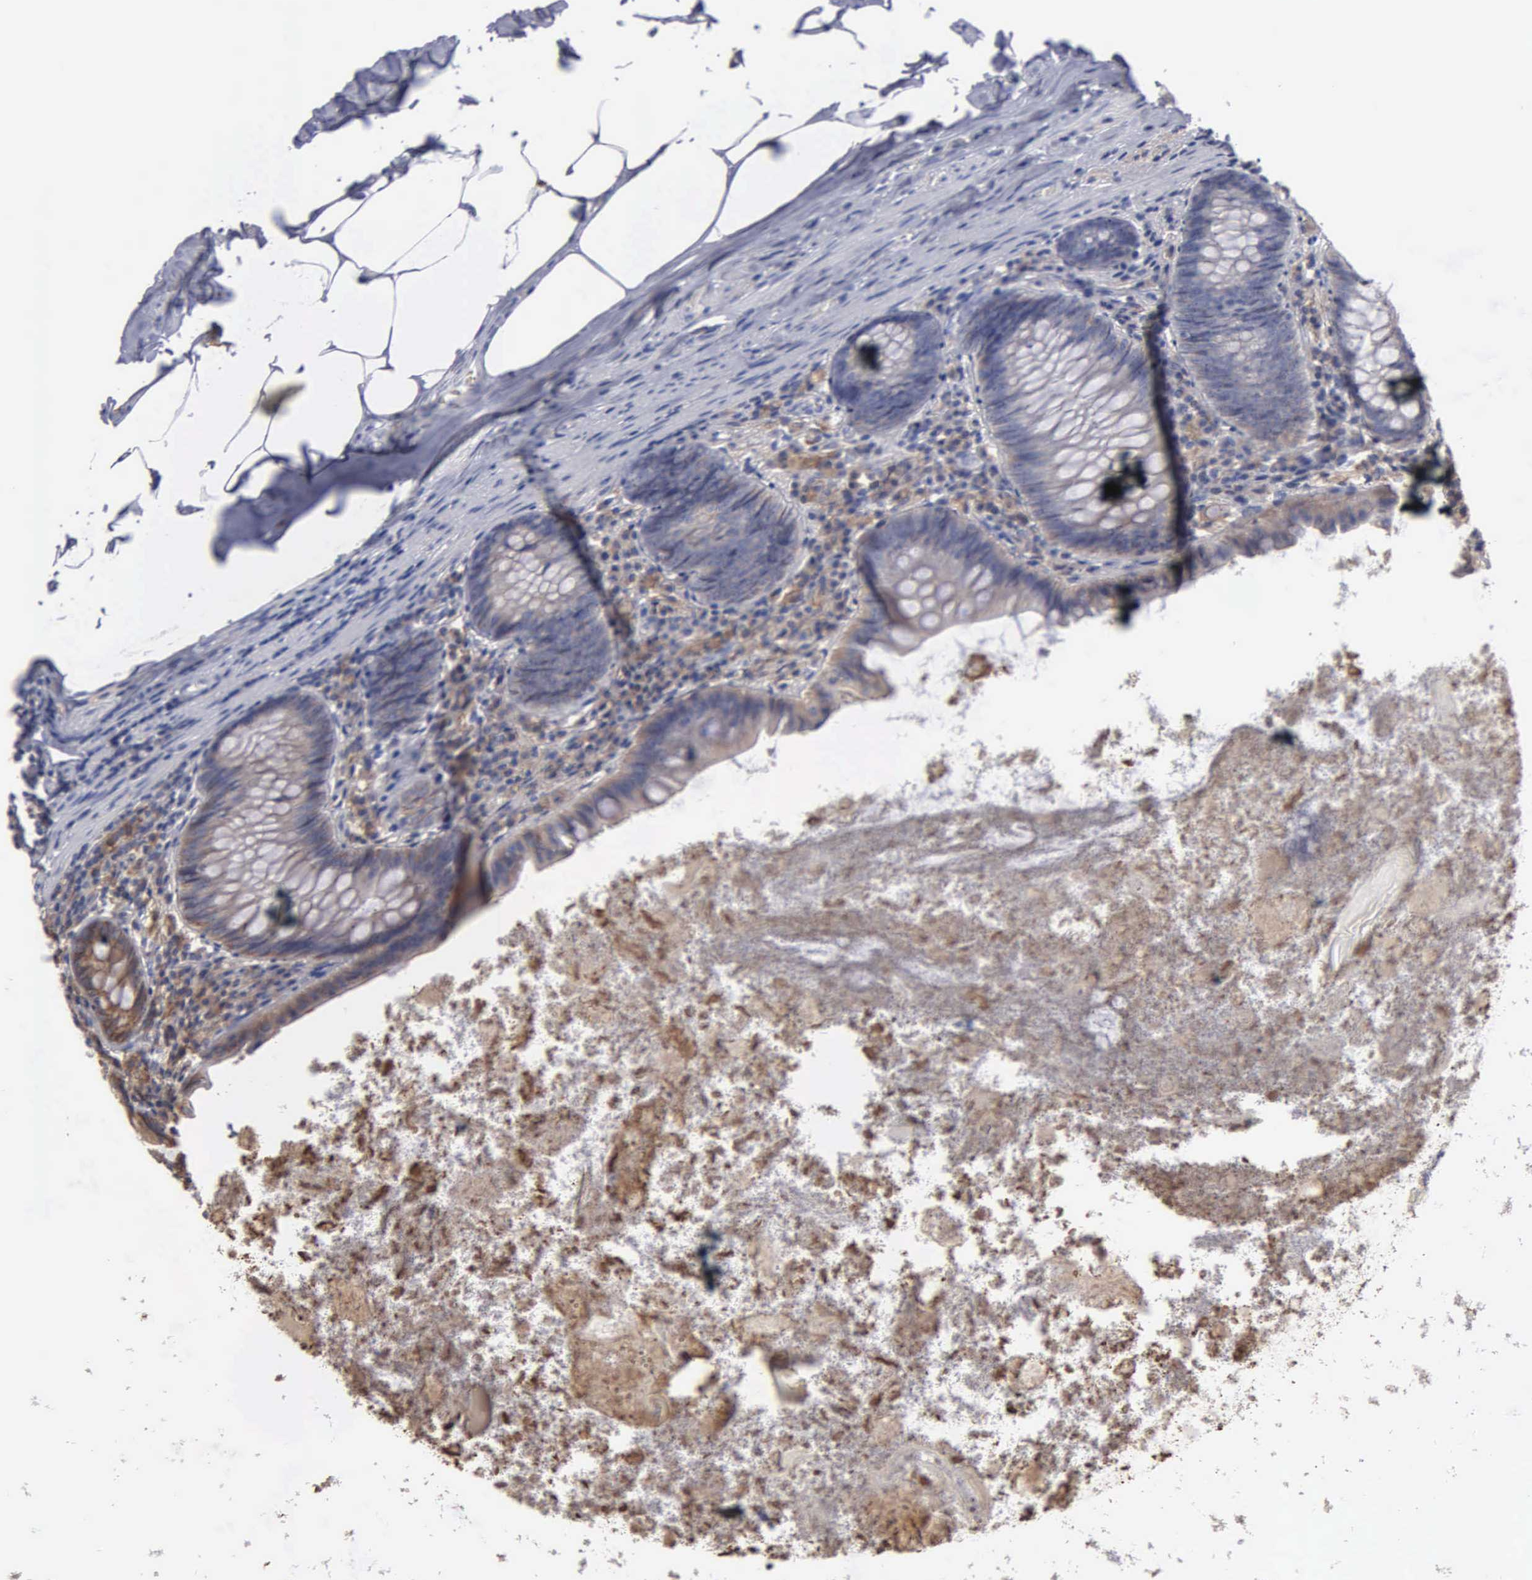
{"staining": {"intensity": "weak", "quantity": ">75%", "location": "cytoplasmic/membranous"}, "tissue": "appendix", "cell_type": "Glandular cells", "image_type": "normal", "snomed": [{"axis": "morphology", "description": "Normal tissue, NOS"}, {"axis": "topography", "description": "Appendix"}], "caption": "Weak cytoplasmic/membranous staining is identified in approximately >75% of glandular cells in normal appendix. (DAB = brown stain, brightfield microscopy at high magnification).", "gene": "PTGS2", "patient": {"sex": "female", "age": 82}}